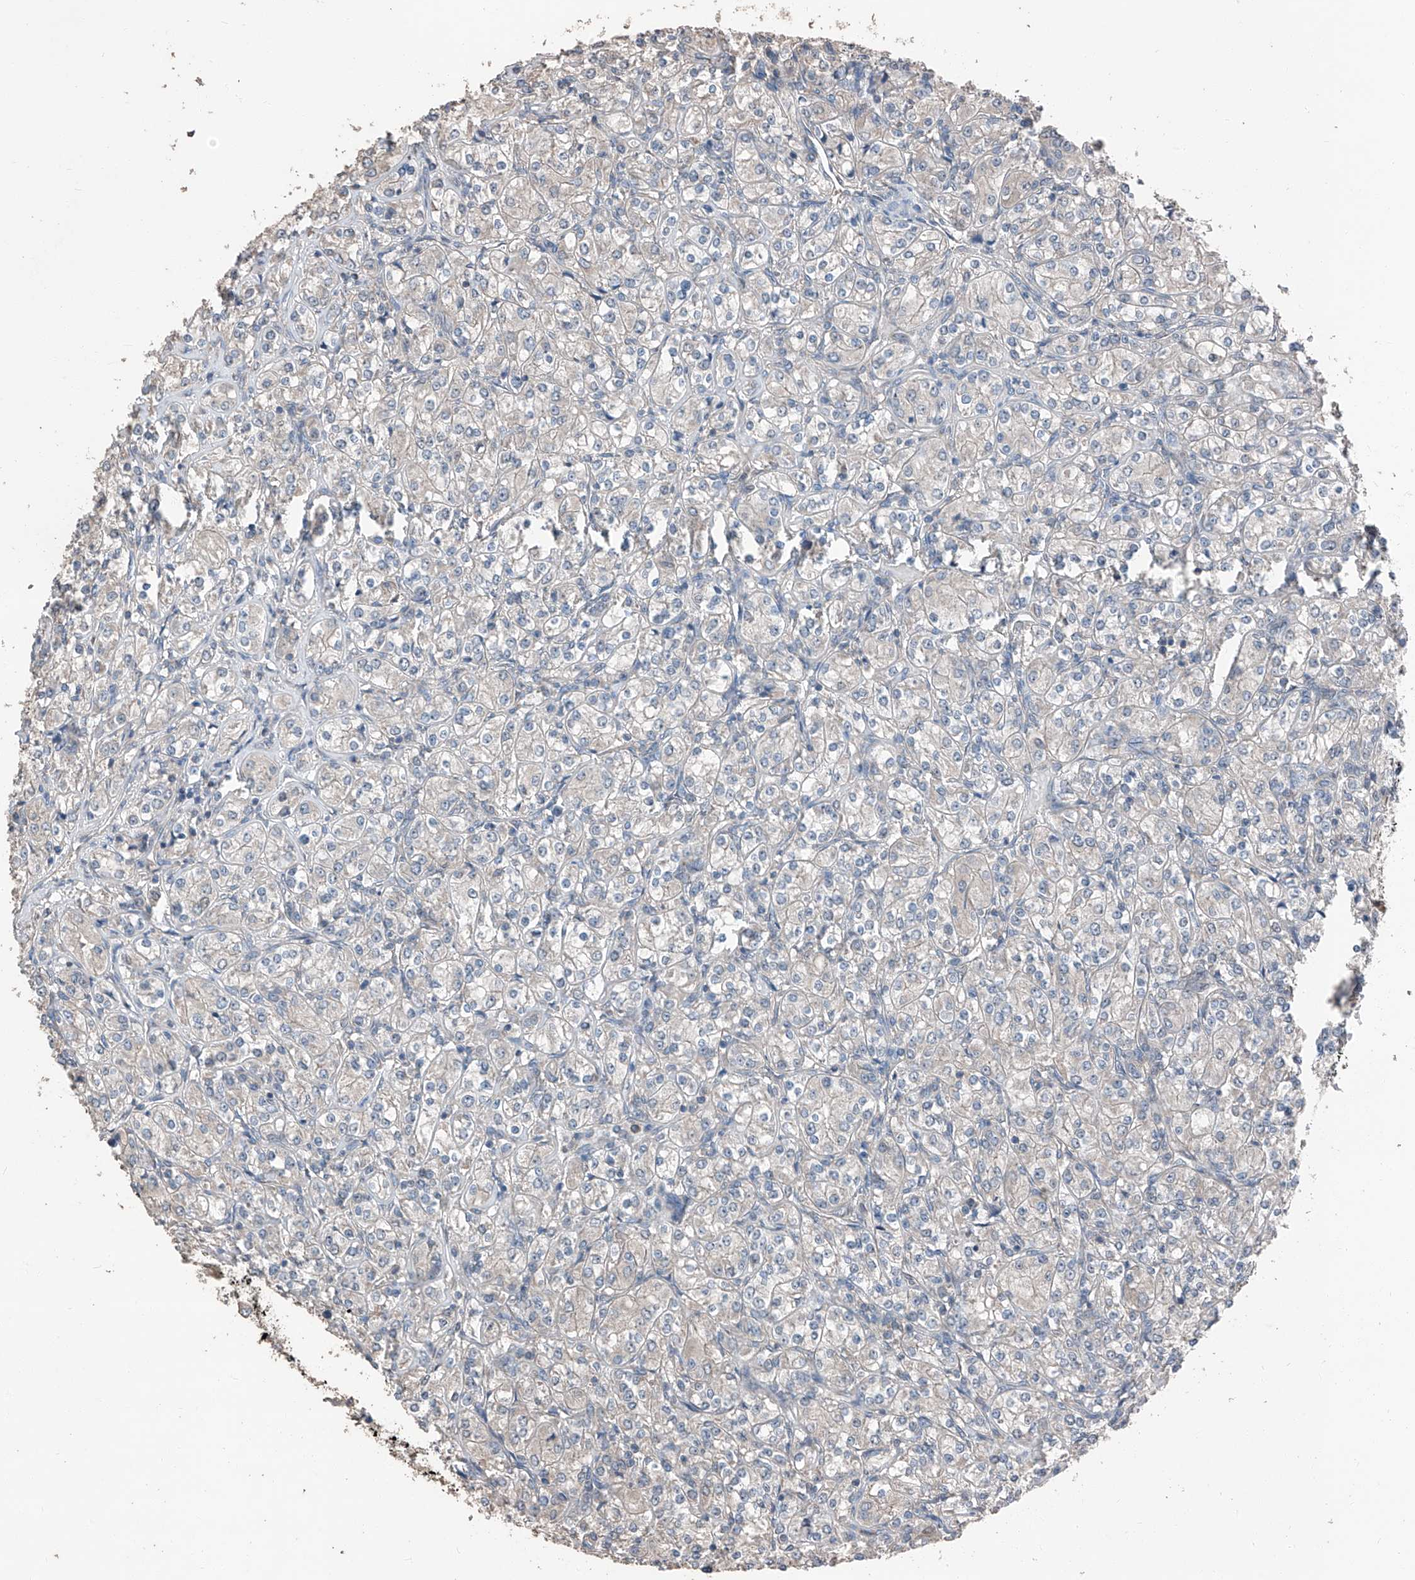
{"staining": {"intensity": "negative", "quantity": "none", "location": "none"}, "tissue": "renal cancer", "cell_type": "Tumor cells", "image_type": "cancer", "snomed": [{"axis": "morphology", "description": "Adenocarcinoma, NOS"}, {"axis": "topography", "description": "Kidney"}], "caption": "The IHC image has no significant staining in tumor cells of renal adenocarcinoma tissue.", "gene": "MAMLD1", "patient": {"sex": "male", "age": 77}}